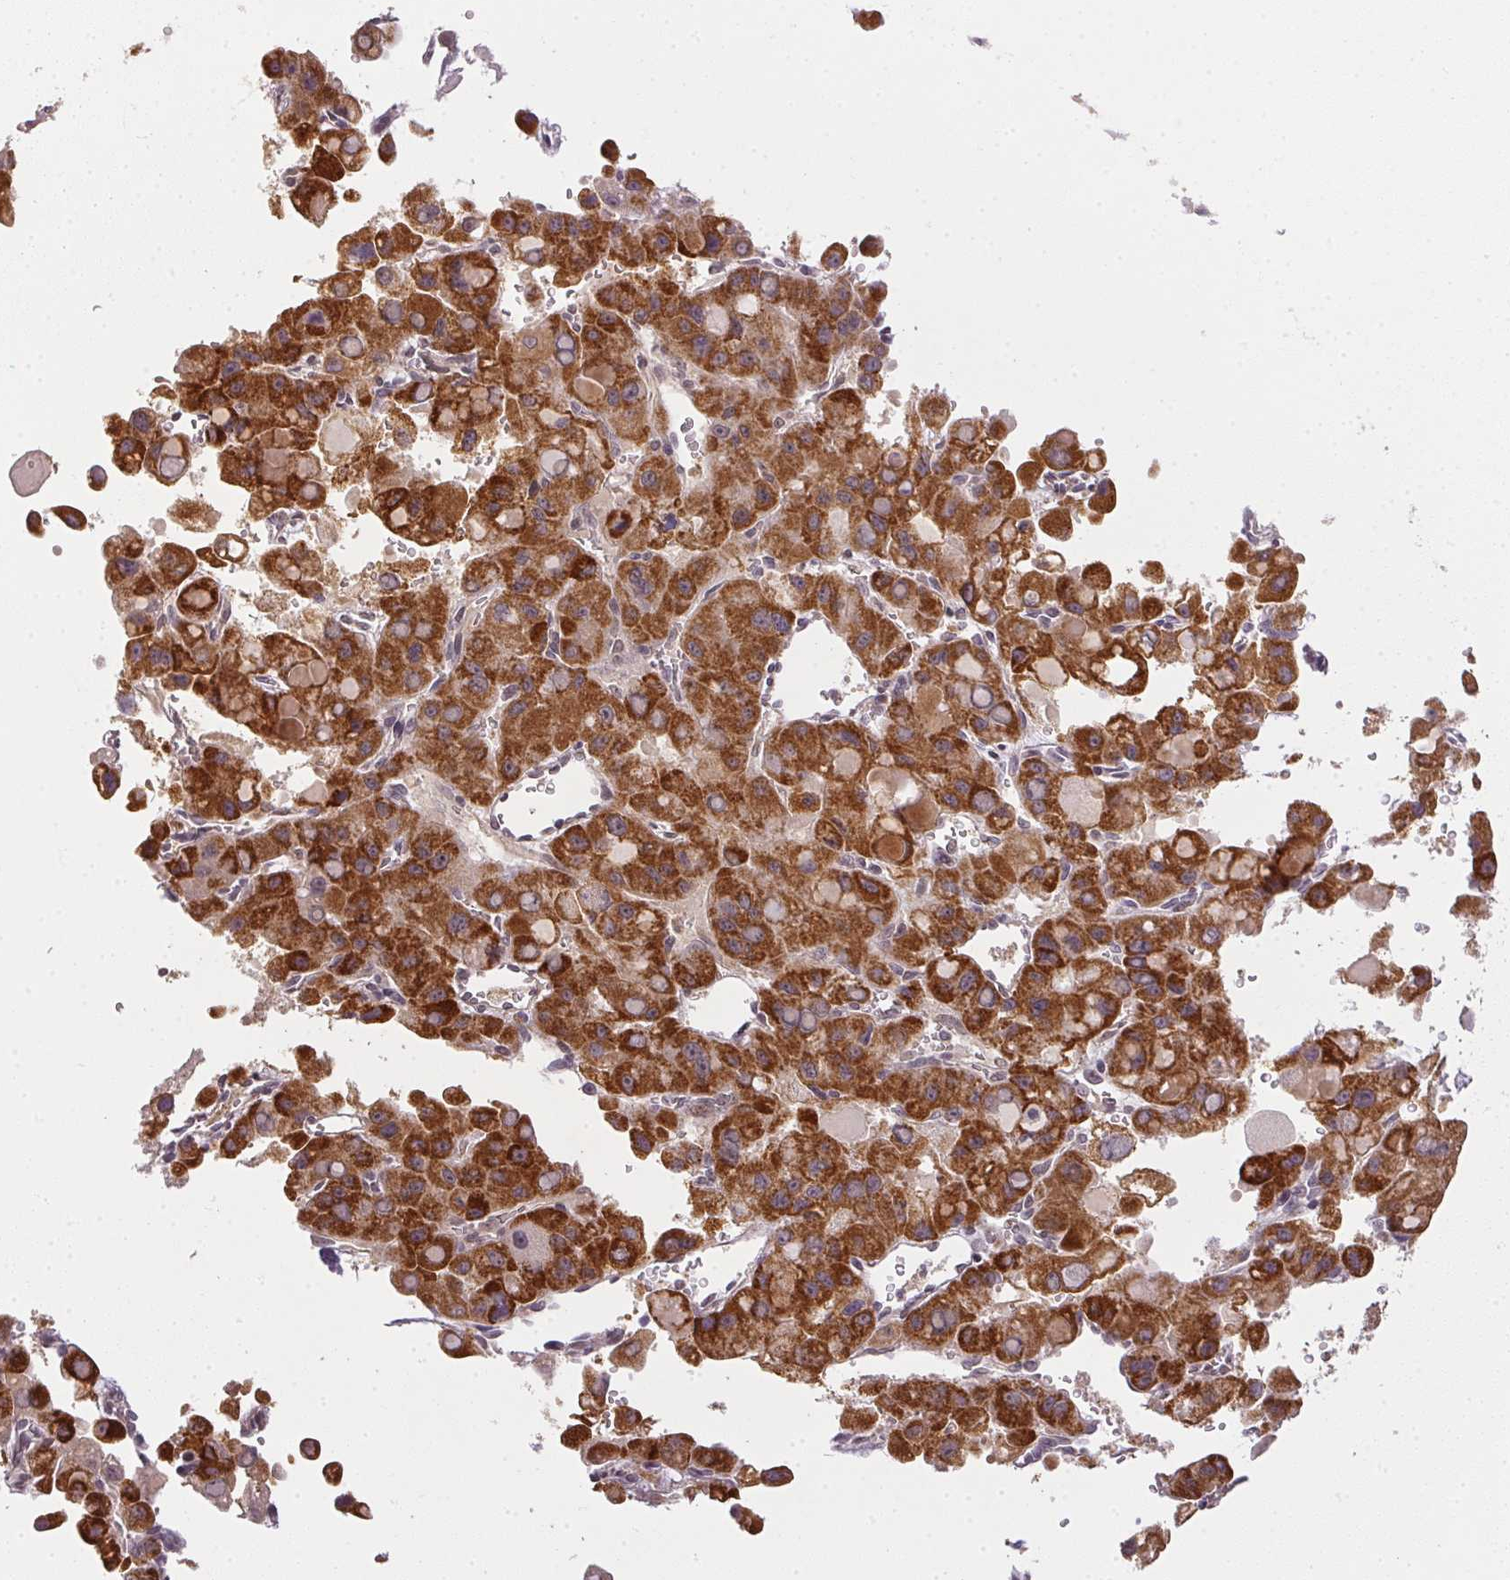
{"staining": {"intensity": "strong", "quantity": ">75%", "location": "cytoplasmic/membranous"}, "tissue": "liver cancer", "cell_type": "Tumor cells", "image_type": "cancer", "snomed": [{"axis": "morphology", "description": "Carcinoma, Hepatocellular, NOS"}, {"axis": "topography", "description": "Liver"}], "caption": "Strong cytoplasmic/membranous protein staining is identified in approximately >75% of tumor cells in hepatocellular carcinoma (liver).", "gene": "PPP4R4", "patient": {"sex": "male", "age": 27}}